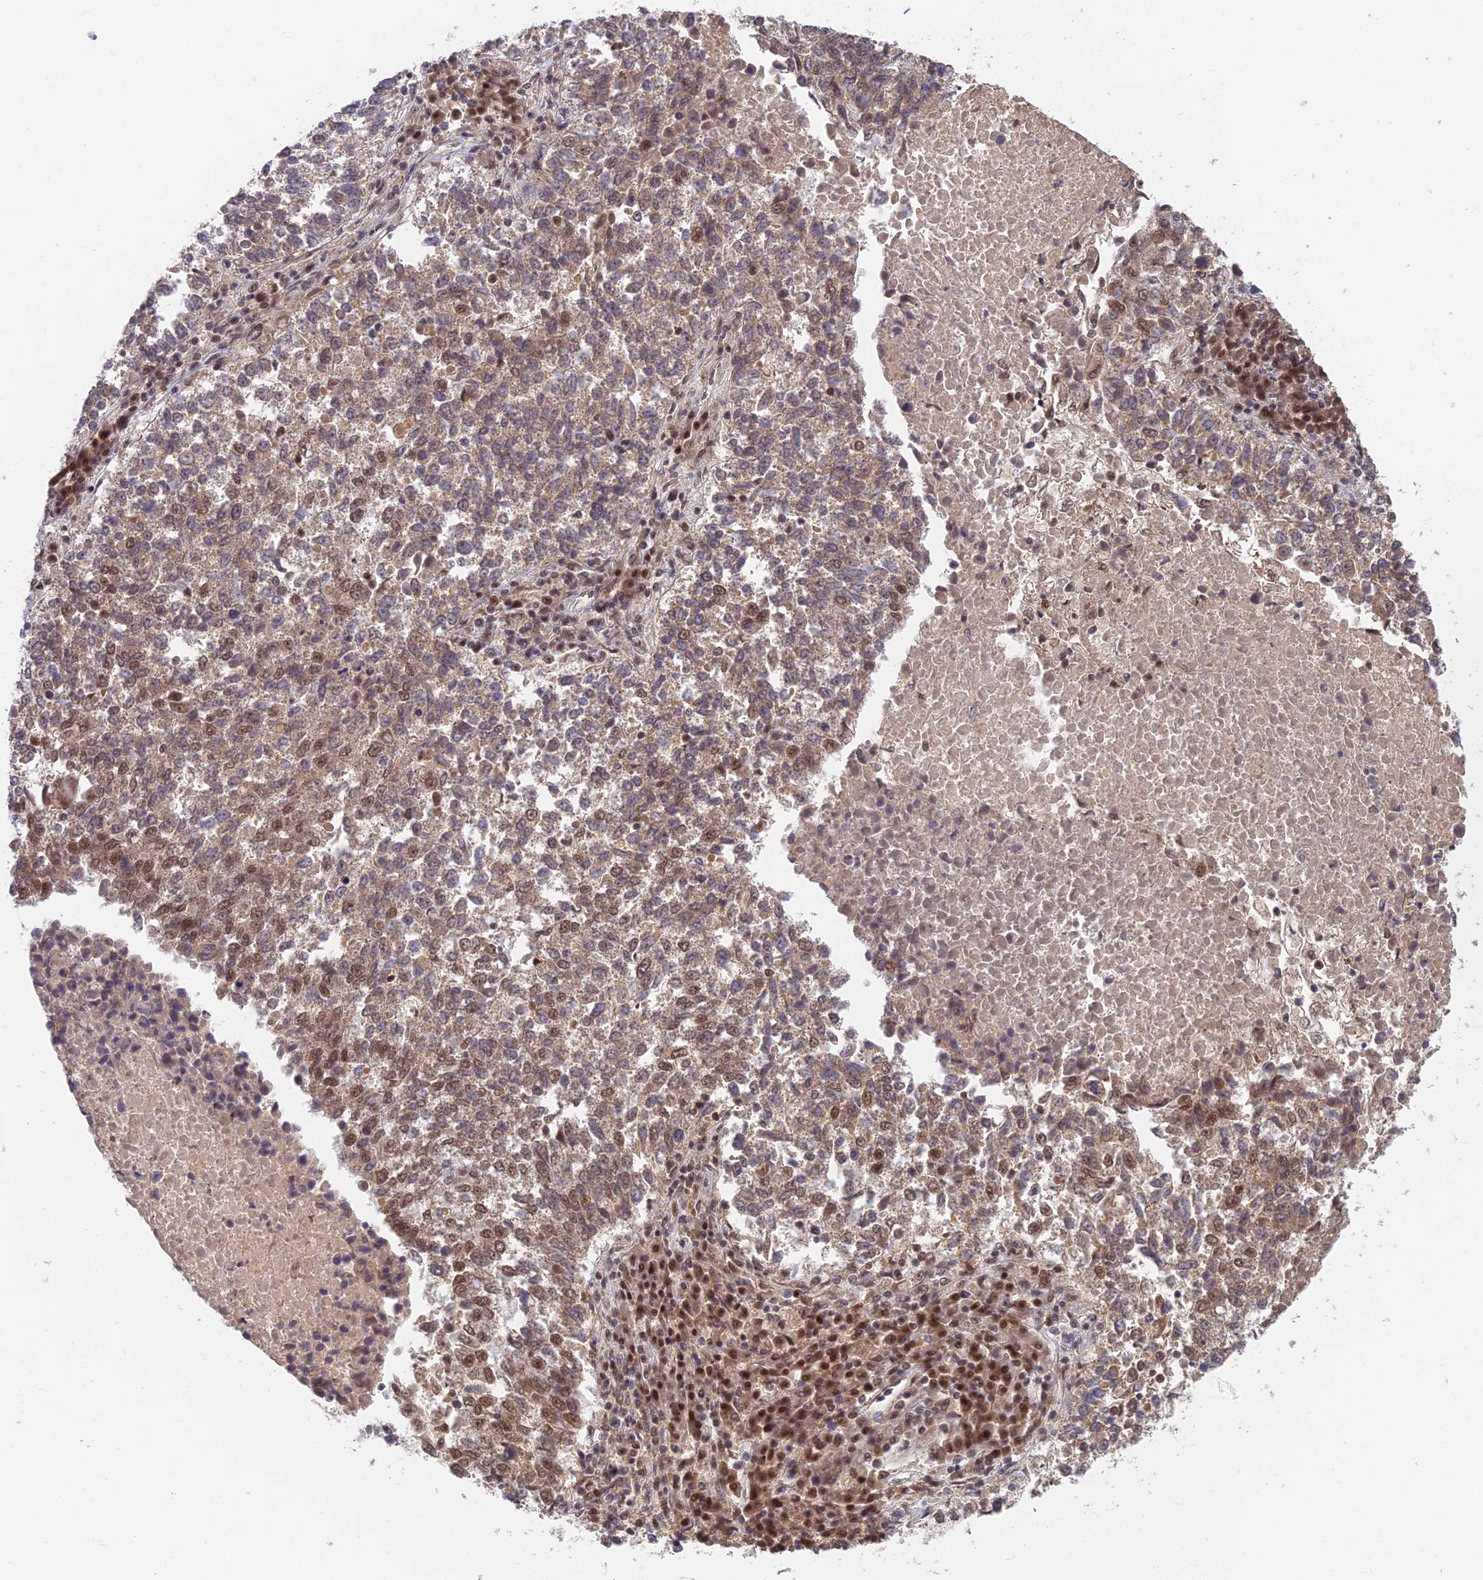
{"staining": {"intensity": "moderate", "quantity": ">75%", "location": "cytoplasmic/membranous,nuclear"}, "tissue": "lung cancer", "cell_type": "Tumor cells", "image_type": "cancer", "snomed": [{"axis": "morphology", "description": "Squamous cell carcinoma, NOS"}, {"axis": "topography", "description": "Lung"}], "caption": "Lung cancer stained with a protein marker exhibits moderate staining in tumor cells.", "gene": "TCEA2", "patient": {"sex": "male", "age": 73}}